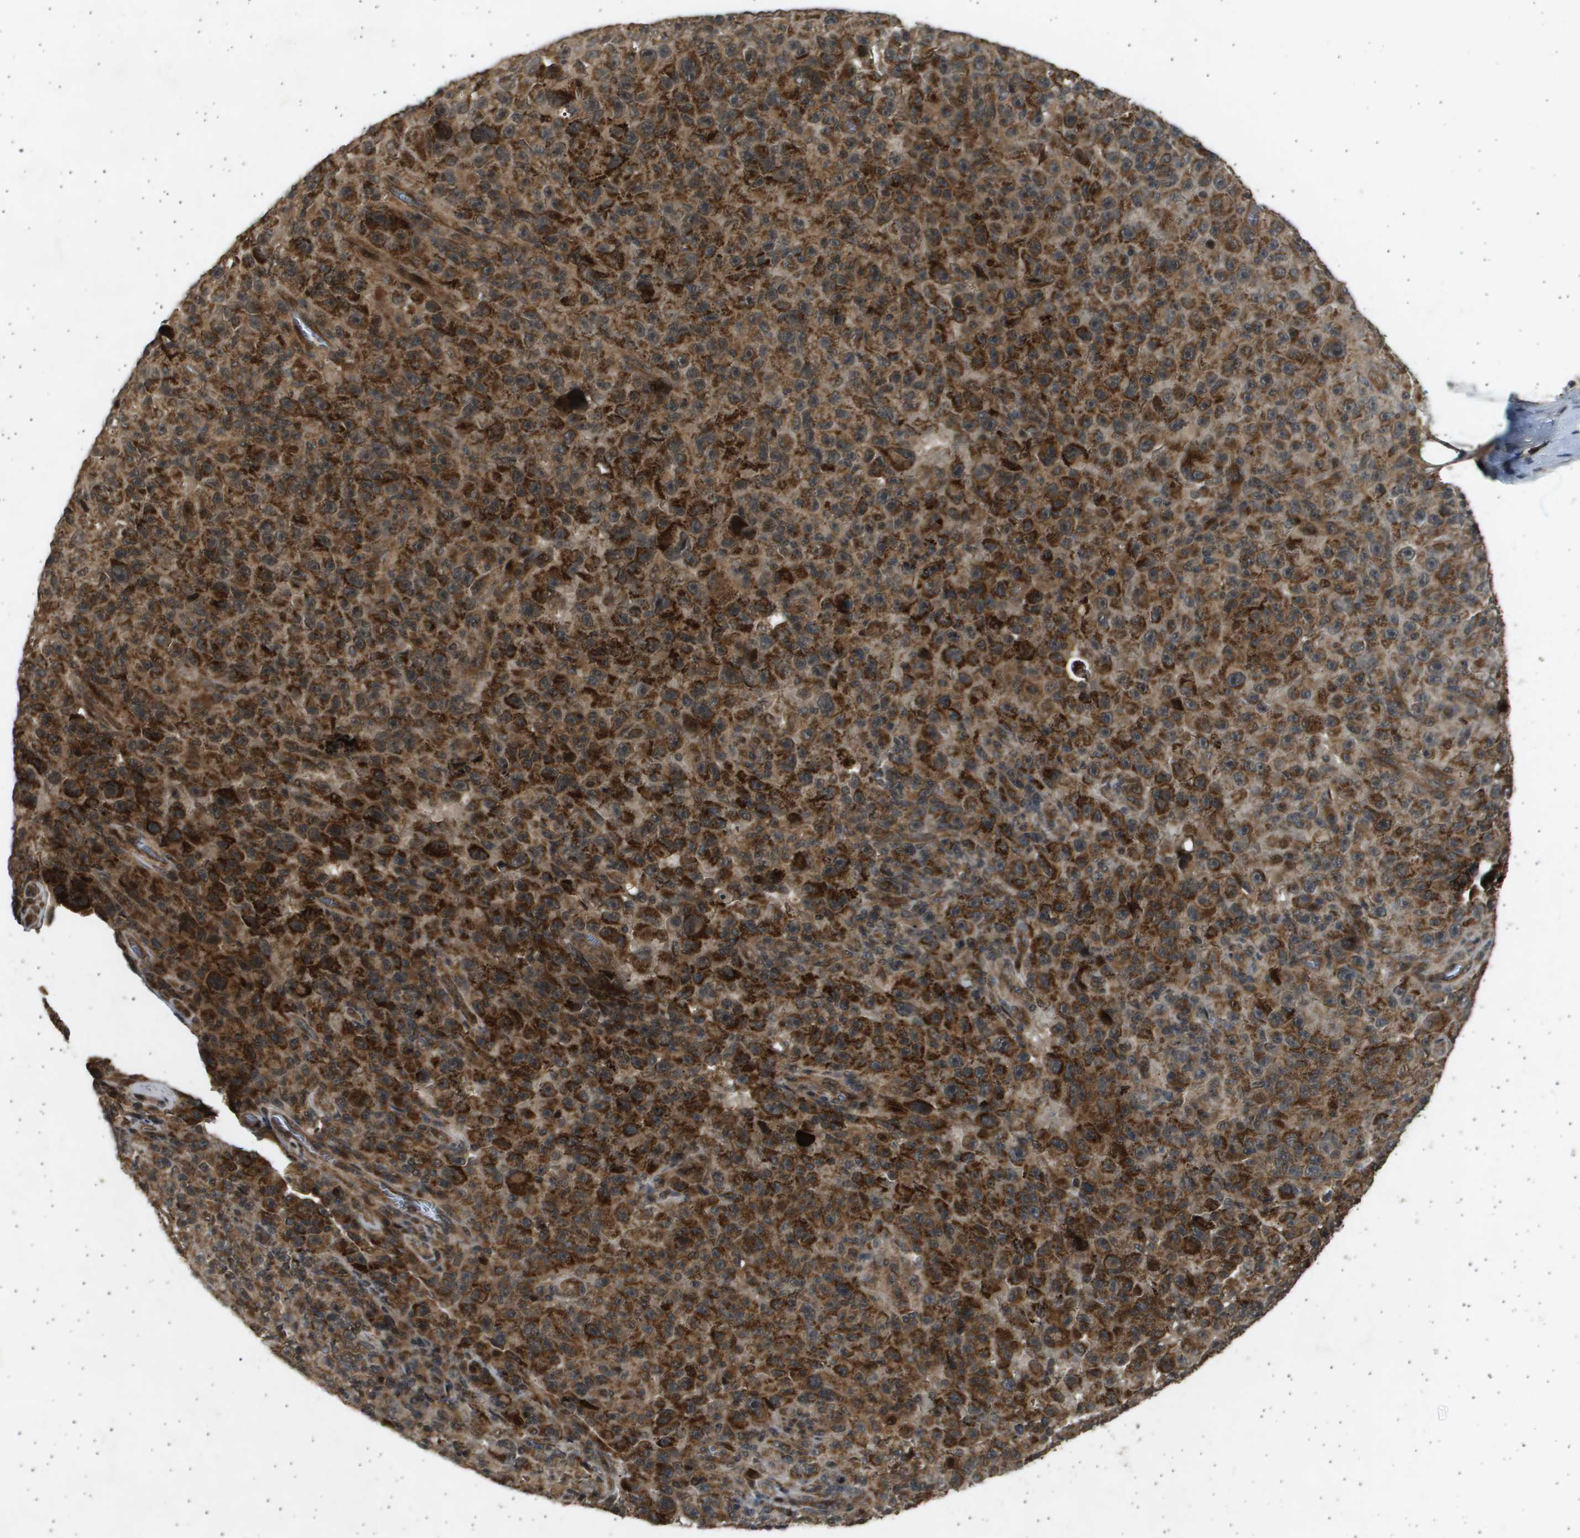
{"staining": {"intensity": "strong", "quantity": ">75%", "location": "cytoplasmic/membranous"}, "tissue": "melanoma", "cell_type": "Tumor cells", "image_type": "cancer", "snomed": [{"axis": "morphology", "description": "Malignant melanoma, NOS"}, {"axis": "topography", "description": "Skin"}], "caption": "High-magnification brightfield microscopy of malignant melanoma stained with DAB (3,3'-diaminobenzidine) (brown) and counterstained with hematoxylin (blue). tumor cells exhibit strong cytoplasmic/membranous positivity is present in about>75% of cells.", "gene": "TNRC6A", "patient": {"sex": "female", "age": 82}}